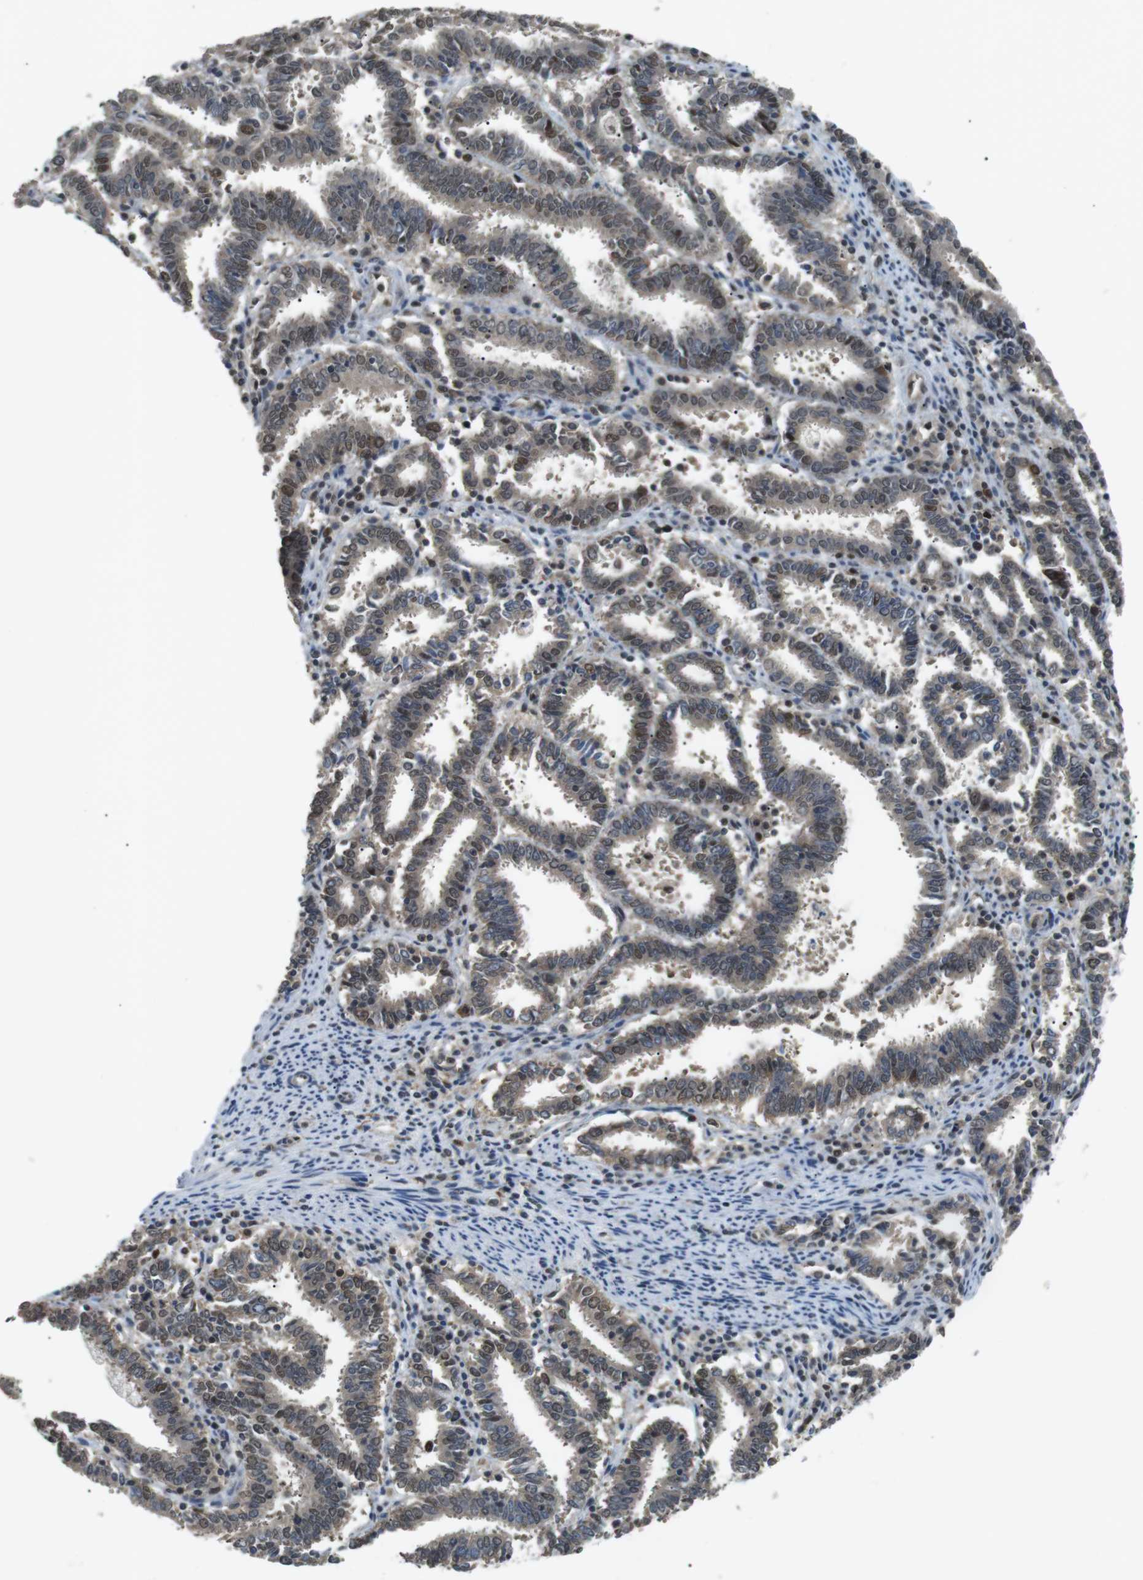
{"staining": {"intensity": "moderate", "quantity": "25%-75%", "location": "nuclear"}, "tissue": "endometrial cancer", "cell_type": "Tumor cells", "image_type": "cancer", "snomed": [{"axis": "morphology", "description": "Adenocarcinoma, NOS"}, {"axis": "topography", "description": "Uterus"}], "caption": "Endometrial adenocarcinoma stained for a protein (brown) demonstrates moderate nuclear positive staining in about 25%-75% of tumor cells.", "gene": "ORAI3", "patient": {"sex": "female", "age": 83}}